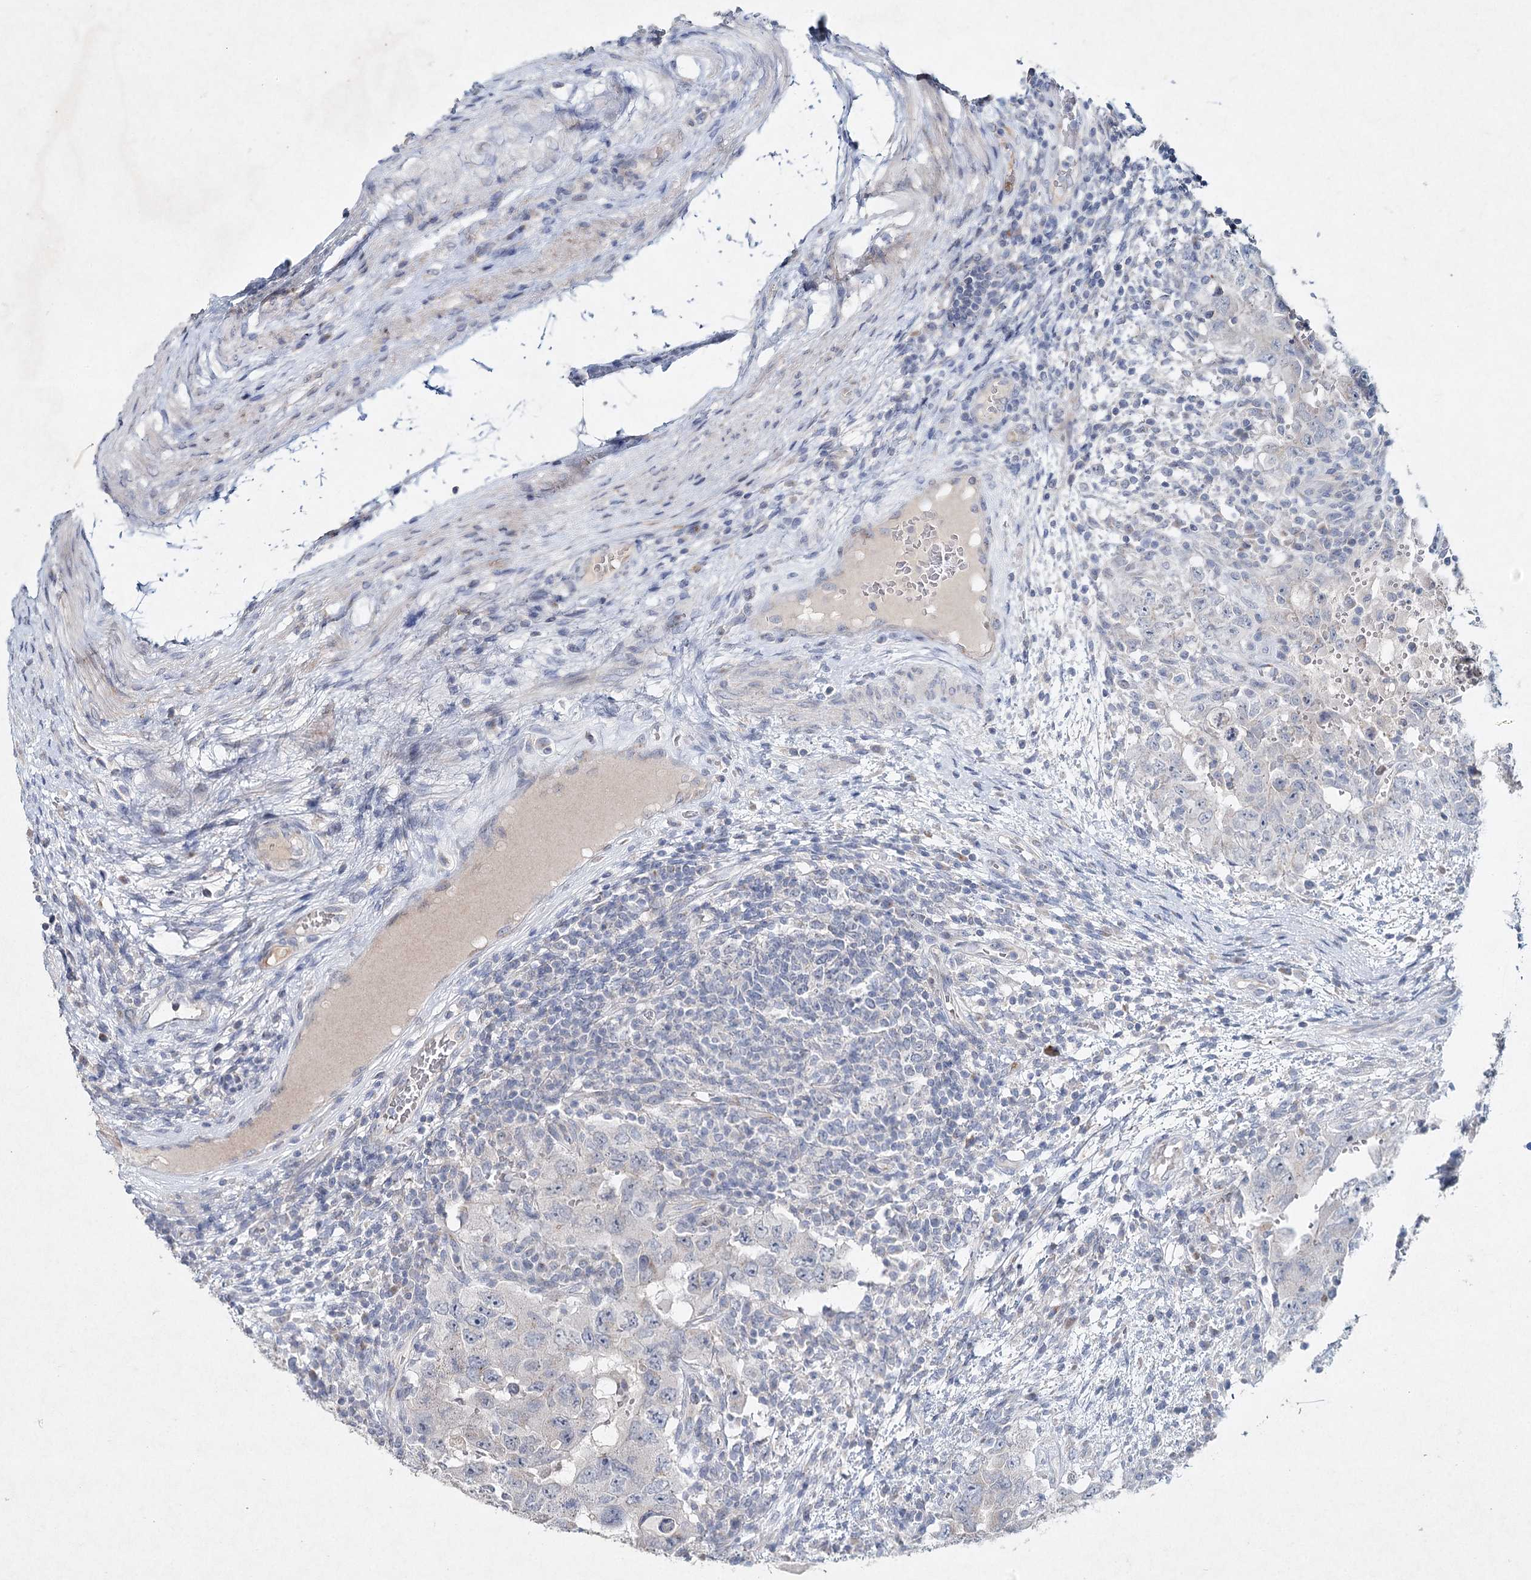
{"staining": {"intensity": "negative", "quantity": "none", "location": "none"}, "tissue": "testis cancer", "cell_type": "Tumor cells", "image_type": "cancer", "snomed": [{"axis": "morphology", "description": "Carcinoma, Embryonal, NOS"}, {"axis": "topography", "description": "Testis"}], "caption": "Histopathology image shows no protein positivity in tumor cells of testis embryonal carcinoma tissue.", "gene": "RFX6", "patient": {"sex": "male", "age": 26}}